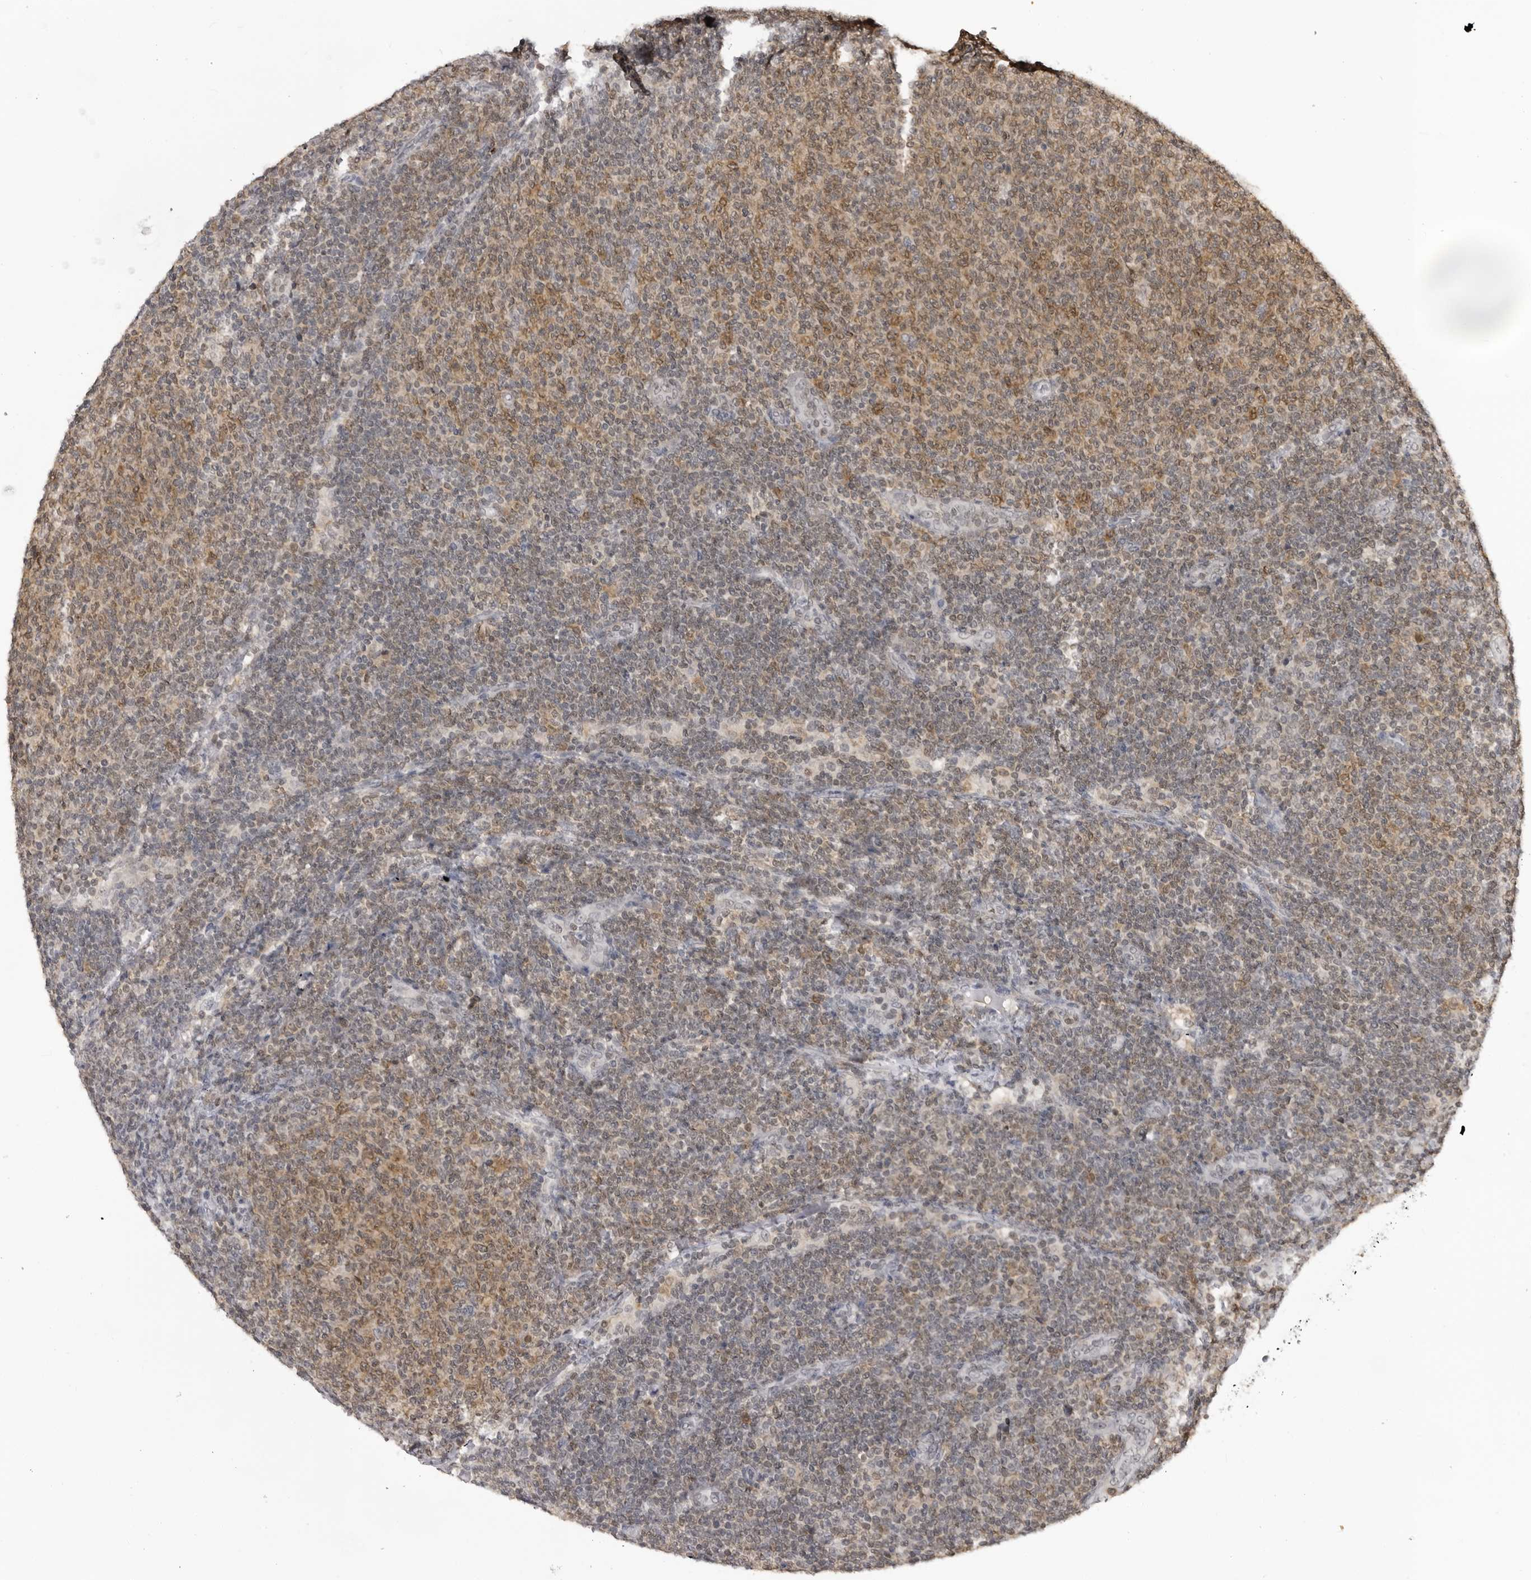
{"staining": {"intensity": "moderate", "quantity": ">75%", "location": "cytoplasmic/membranous"}, "tissue": "lymphoma", "cell_type": "Tumor cells", "image_type": "cancer", "snomed": [{"axis": "morphology", "description": "Malignant lymphoma, non-Hodgkin's type, Low grade"}, {"axis": "topography", "description": "Lymph node"}], "caption": "Tumor cells display moderate cytoplasmic/membranous staining in about >75% of cells in lymphoma.", "gene": "PDCL3", "patient": {"sex": "male", "age": 66}}